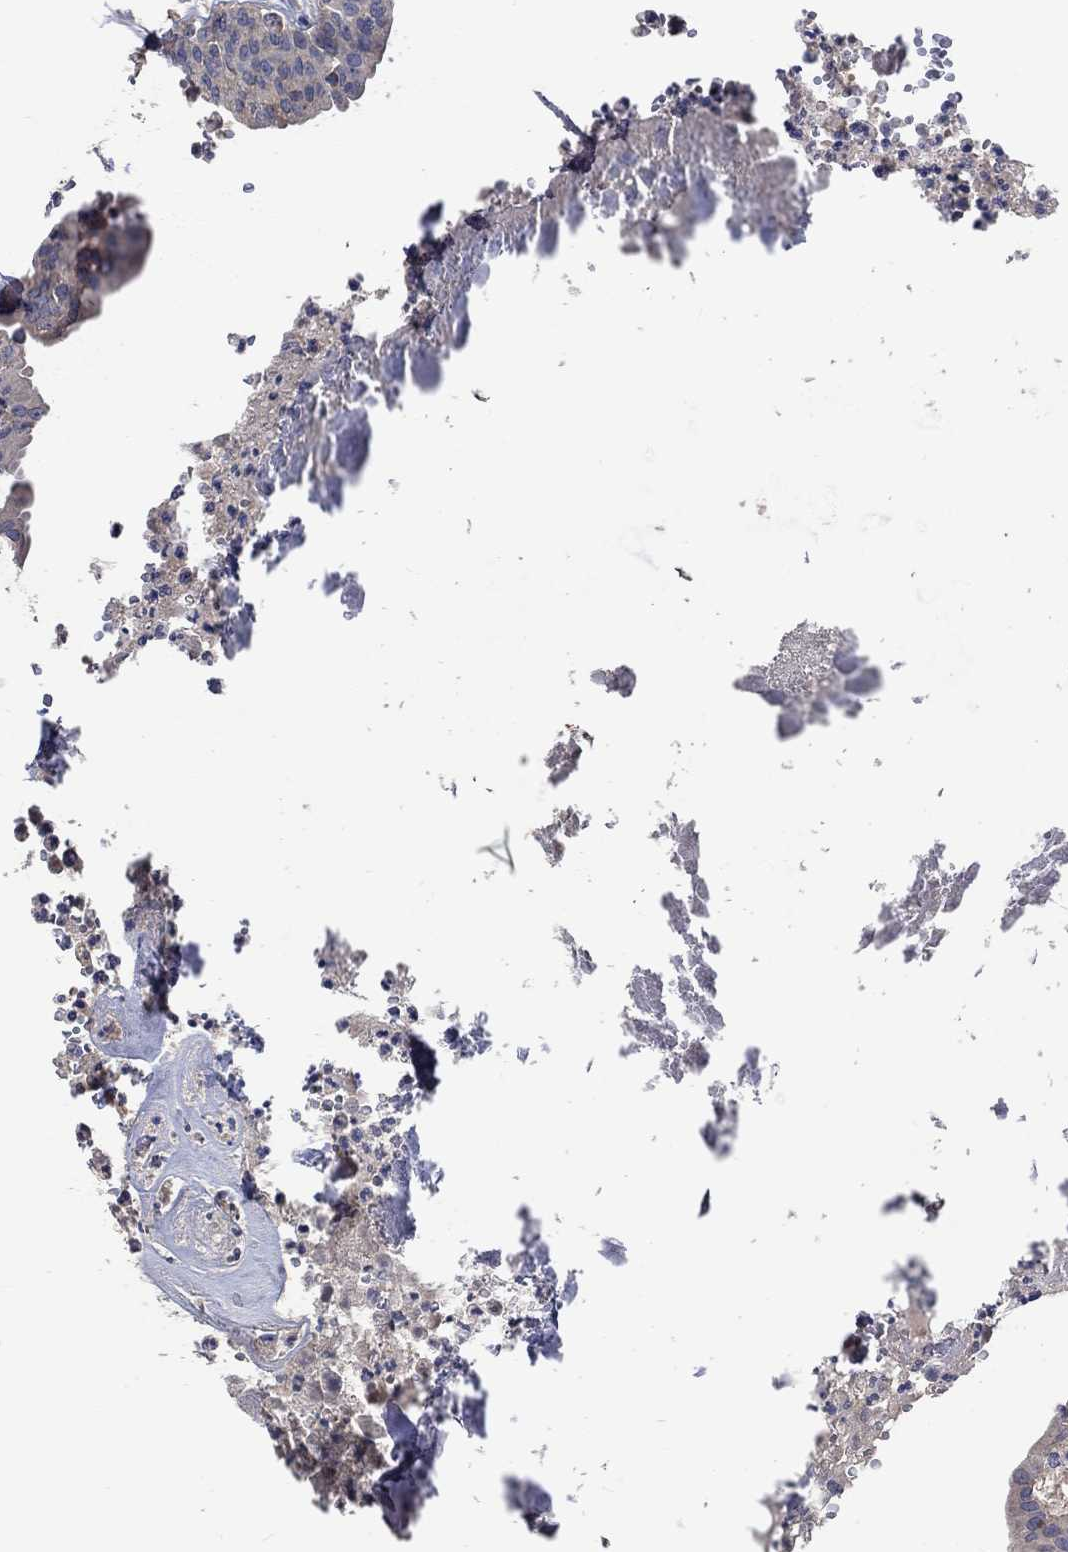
{"staining": {"intensity": "weak", "quantity": "<25%", "location": "cytoplasmic/membranous"}, "tissue": "urinary bladder", "cell_type": "Urothelial cells", "image_type": "normal", "snomed": [{"axis": "morphology", "description": "Normal tissue, NOS"}, {"axis": "topography", "description": "Urinary bladder"}], "caption": "Immunohistochemistry (IHC) photomicrograph of normal urinary bladder stained for a protein (brown), which demonstrates no positivity in urothelial cells. (DAB (3,3'-diaminobenzidine) IHC with hematoxylin counter stain).", "gene": "PTPN20", "patient": {"sex": "male", "age": 66}}